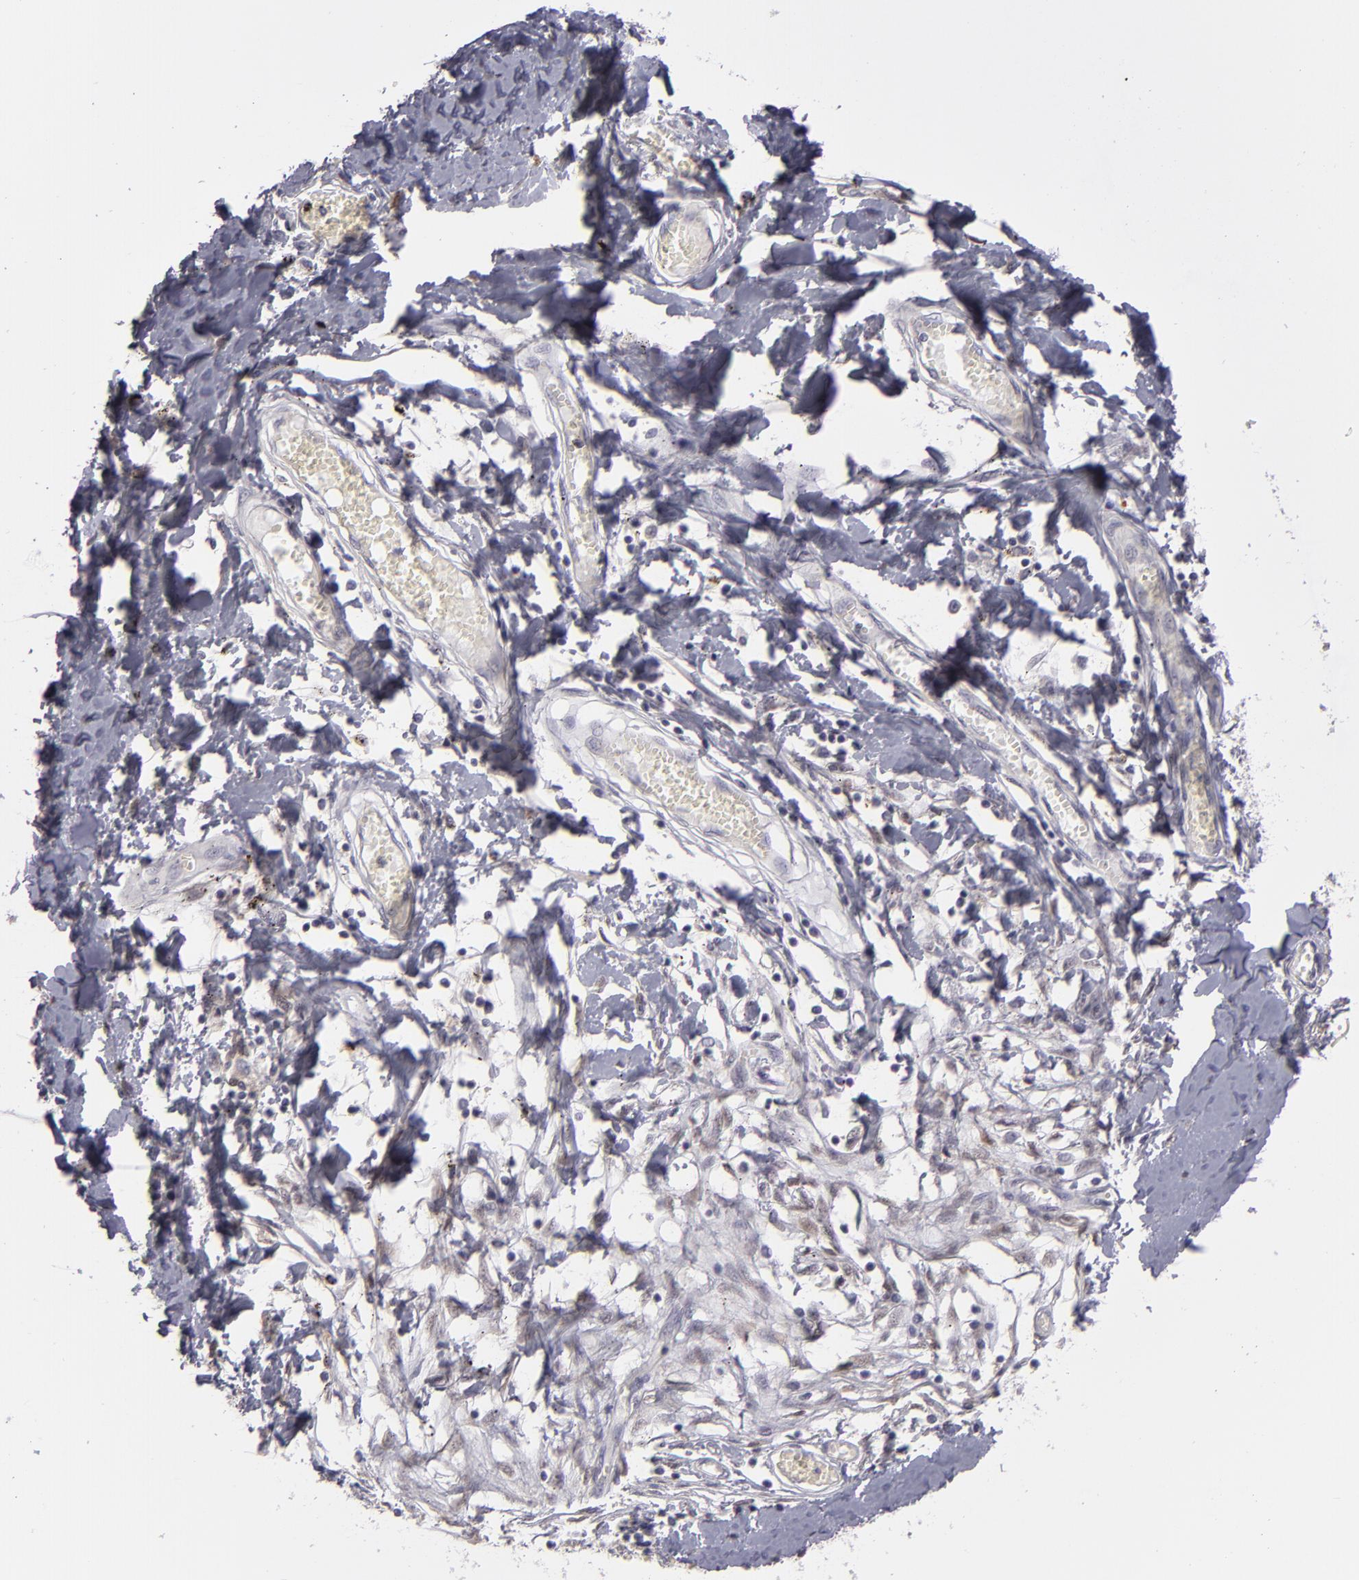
{"staining": {"intensity": "negative", "quantity": "none", "location": "none"}, "tissue": "adipose tissue", "cell_type": "Adipocytes", "image_type": "normal", "snomed": [{"axis": "morphology", "description": "Normal tissue, NOS"}, {"axis": "morphology", "description": "Sarcoma, NOS"}, {"axis": "topography", "description": "Skin"}, {"axis": "topography", "description": "Soft tissue"}], "caption": "Adipose tissue stained for a protein using immunohistochemistry (IHC) displays no positivity adipocytes.", "gene": "EFS", "patient": {"sex": "female", "age": 51}}